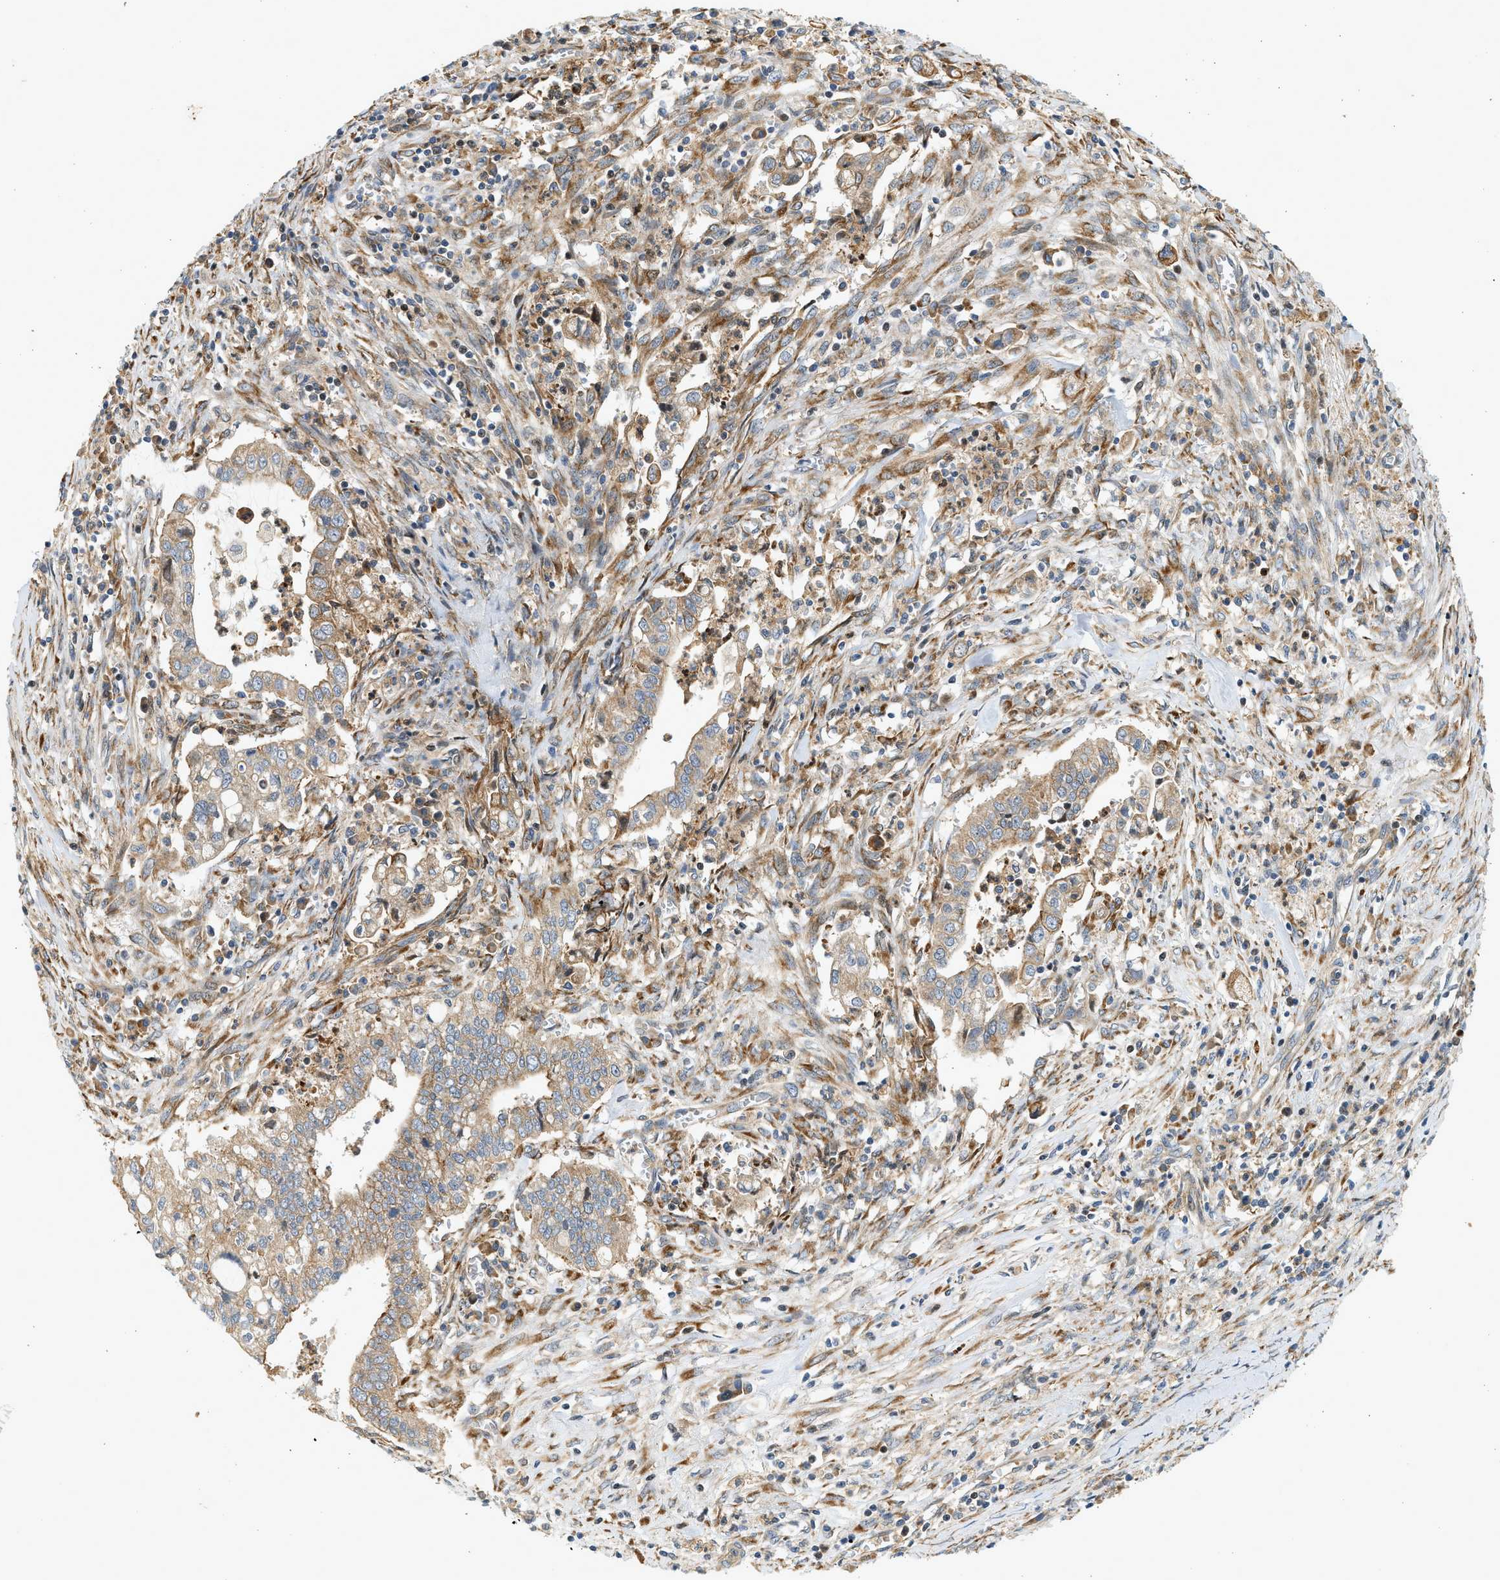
{"staining": {"intensity": "moderate", "quantity": ">75%", "location": "cytoplasmic/membranous"}, "tissue": "cervical cancer", "cell_type": "Tumor cells", "image_type": "cancer", "snomed": [{"axis": "morphology", "description": "Adenocarcinoma, NOS"}, {"axis": "topography", "description": "Cervix"}], "caption": "This is an image of immunohistochemistry staining of cervical cancer, which shows moderate expression in the cytoplasmic/membranous of tumor cells.", "gene": "NRSN2", "patient": {"sex": "female", "age": 44}}